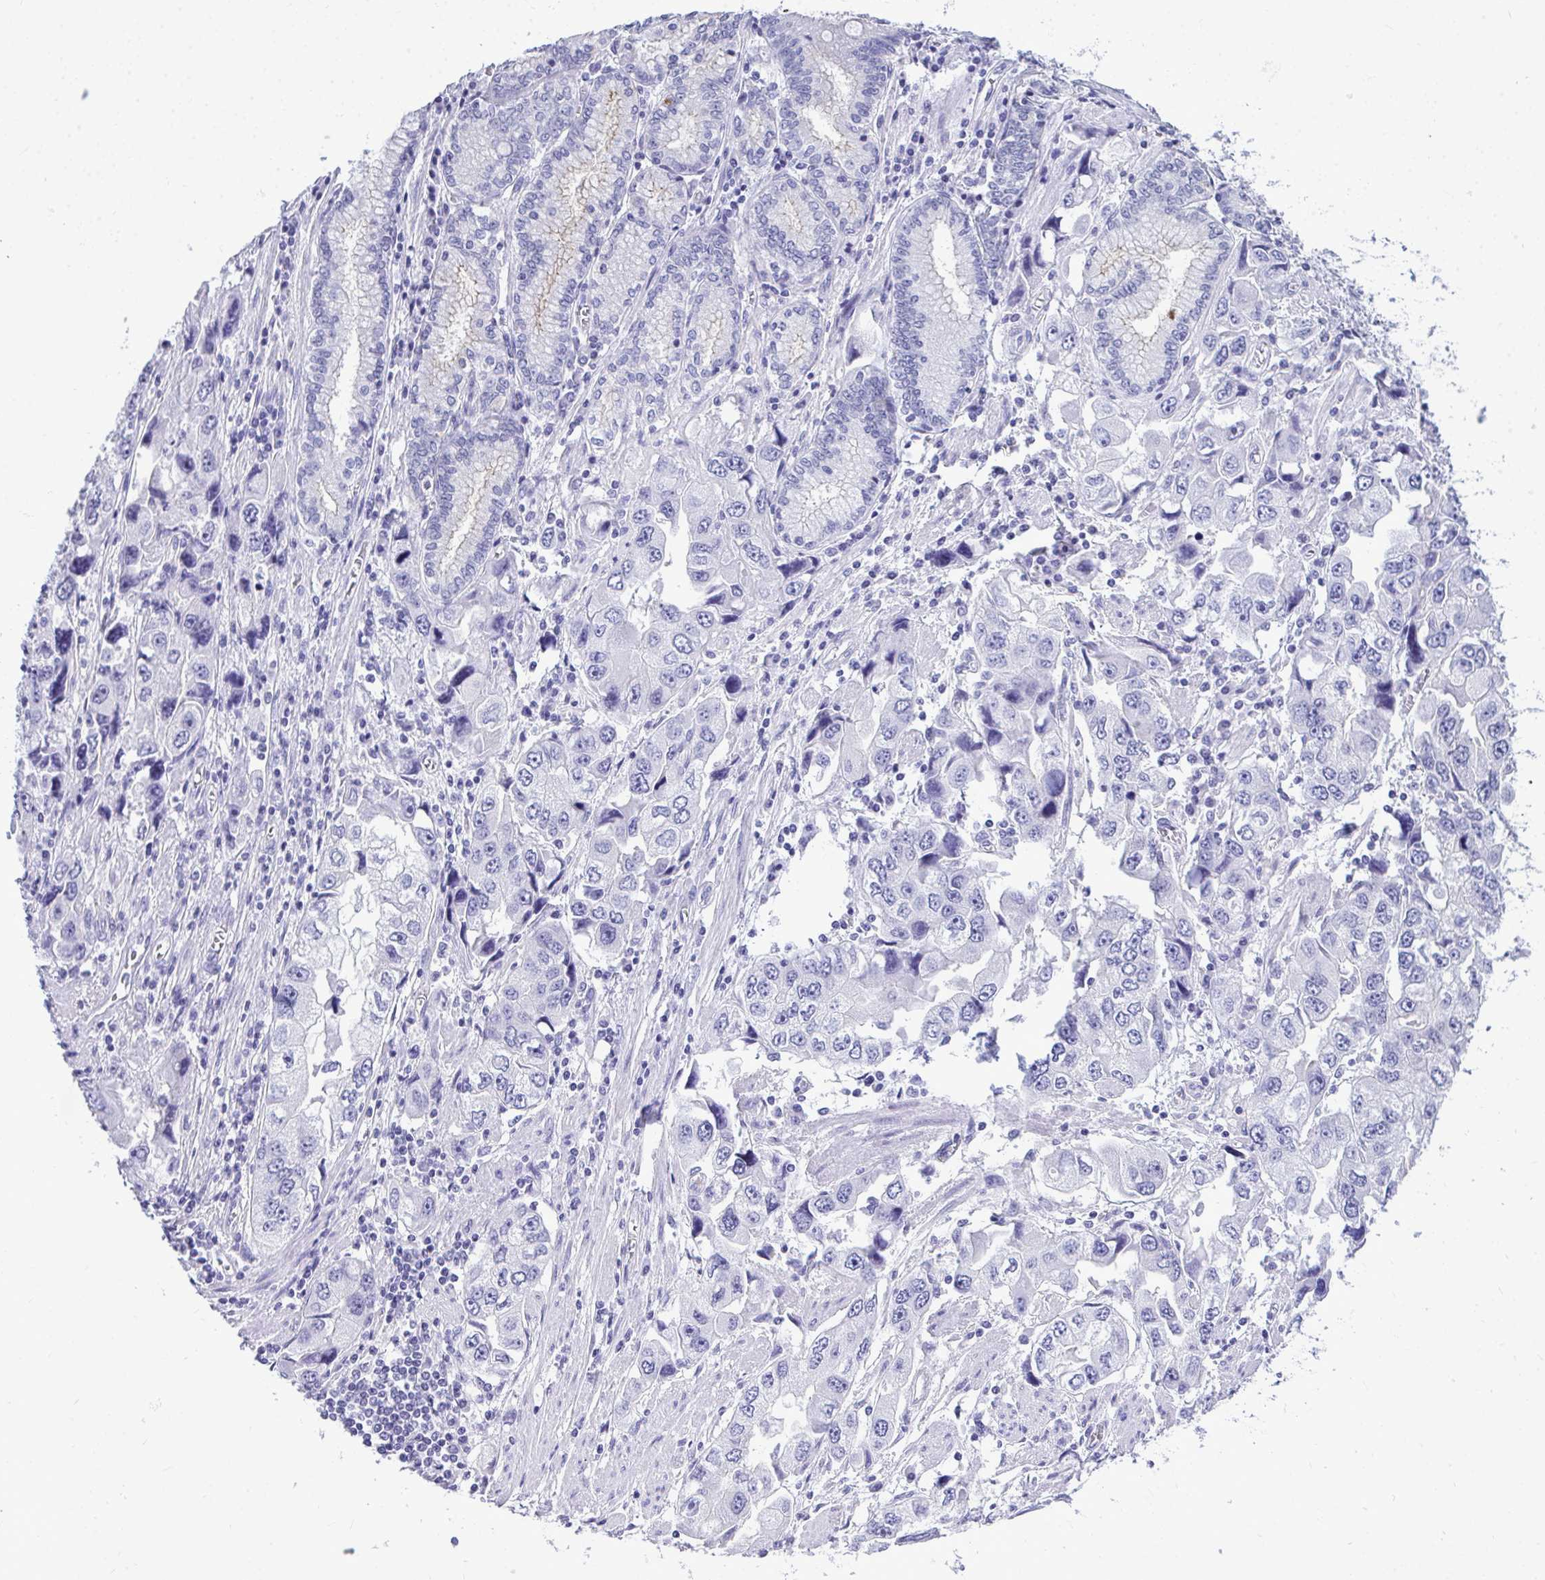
{"staining": {"intensity": "negative", "quantity": "none", "location": "none"}, "tissue": "stomach cancer", "cell_type": "Tumor cells", "image_type": "cancer", "snomed": [{"axis": "morphology", "description": "Adenocarcinoma, NOS"}, {"axis": "topography", "description": "Stomach, lower"}], "caption": "IHC of human stomach adenocarcinoma reveals no expression in tumor cells.", "gene": "PRM2", "patient": {"sex": "female", "age": 93}}